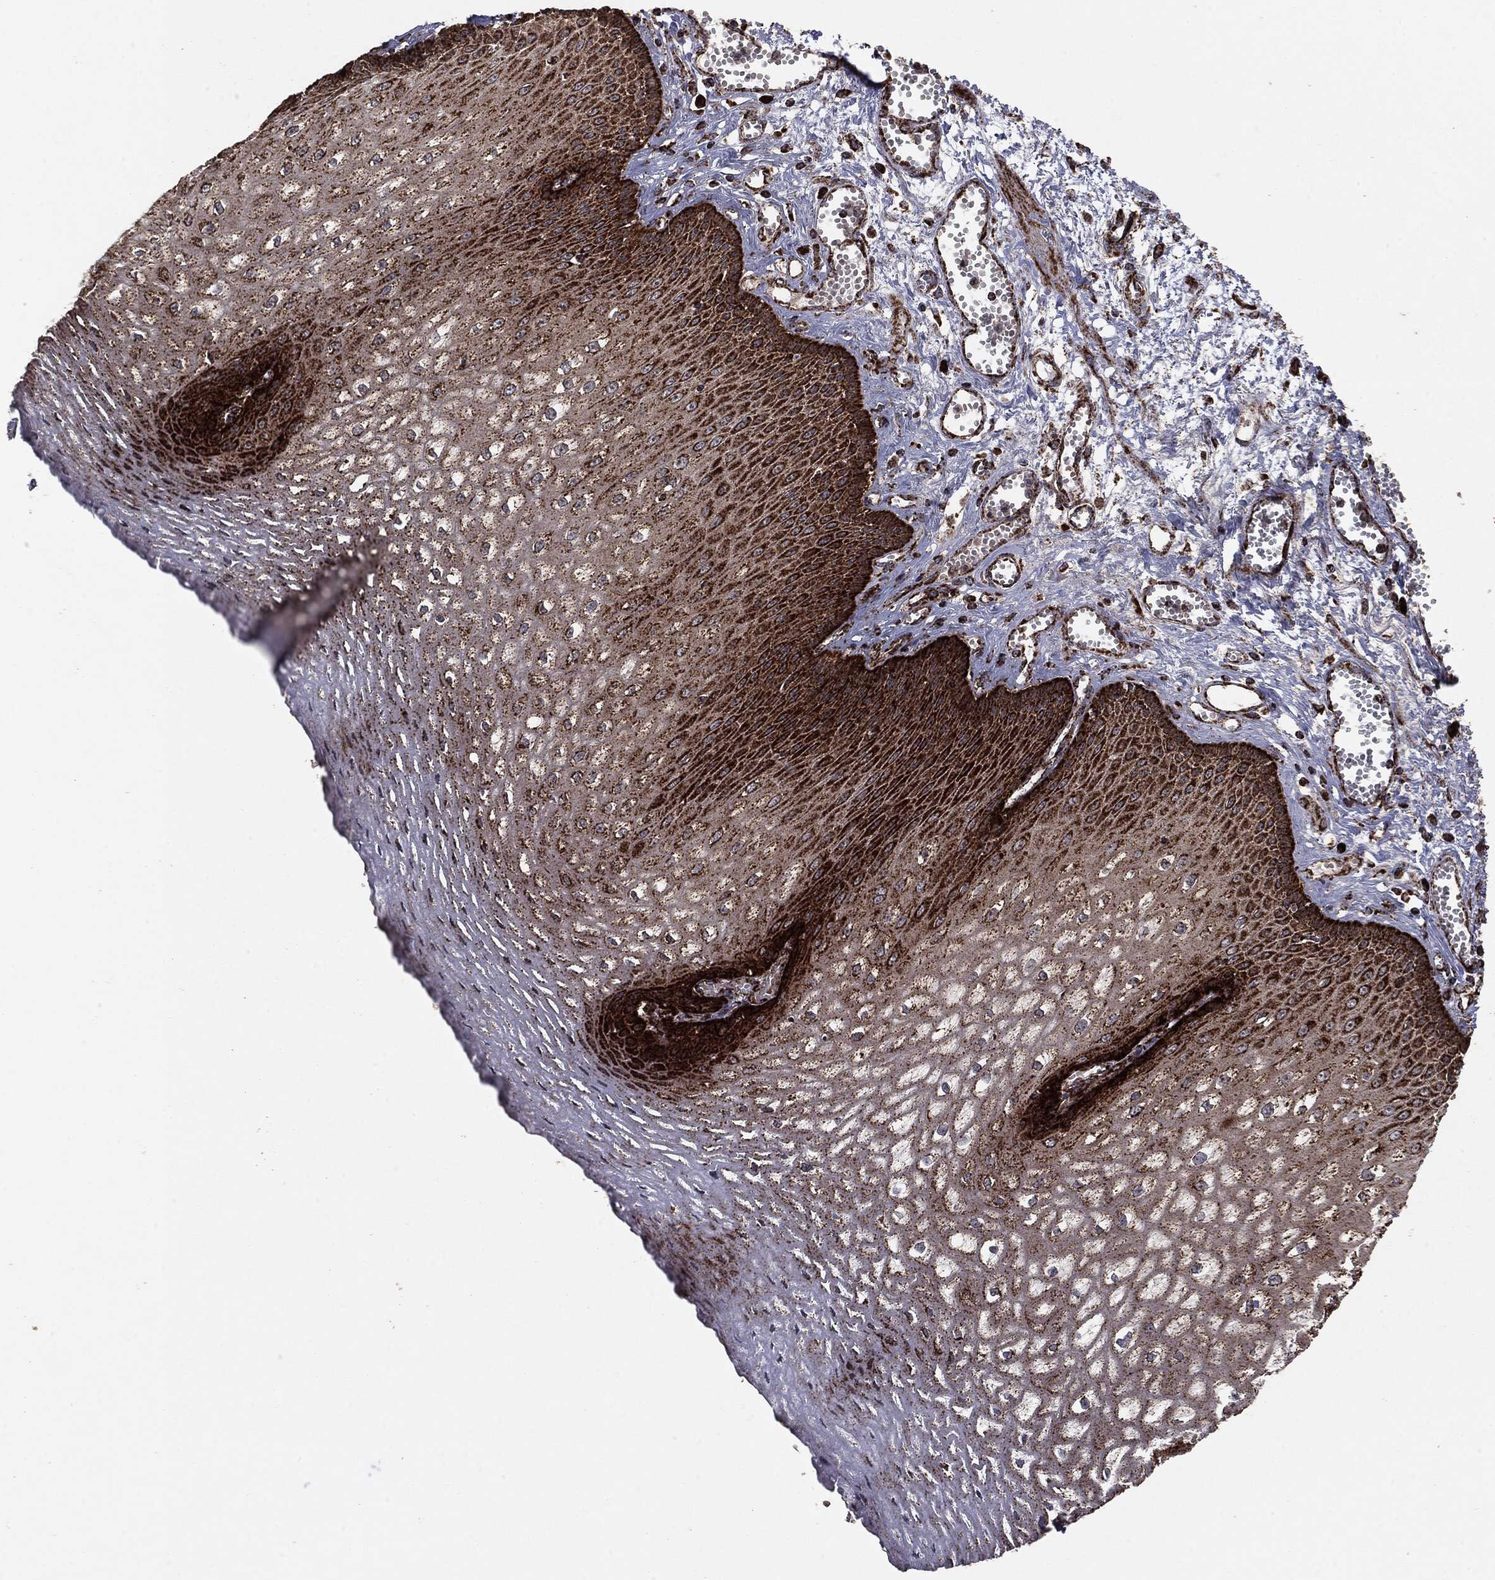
{"staining": {"intensity": "strong", "quantity": ">75%", "location": "cytoplasmic/membranous"}, "tissue": "esophagus", "cell_type": "Squamous epithelial cells", "image_type": "normal", "snomed": [{"axis": "morphology", "description": "Normal tissue, NOS"}, {"axis": "topography", "description": "Esophagus"}], "caption": "This image displays unremarkable esophagus stained with immunohistochemistry (IHC) to label a protein in brown. The cytoplasmic/membranous of squamous epithelial cells show strong positivity for the protein. Nuclei are counter-stained blue.", "gene": "MAP2K1", "patient": {"sex": "male", "age": 58}}